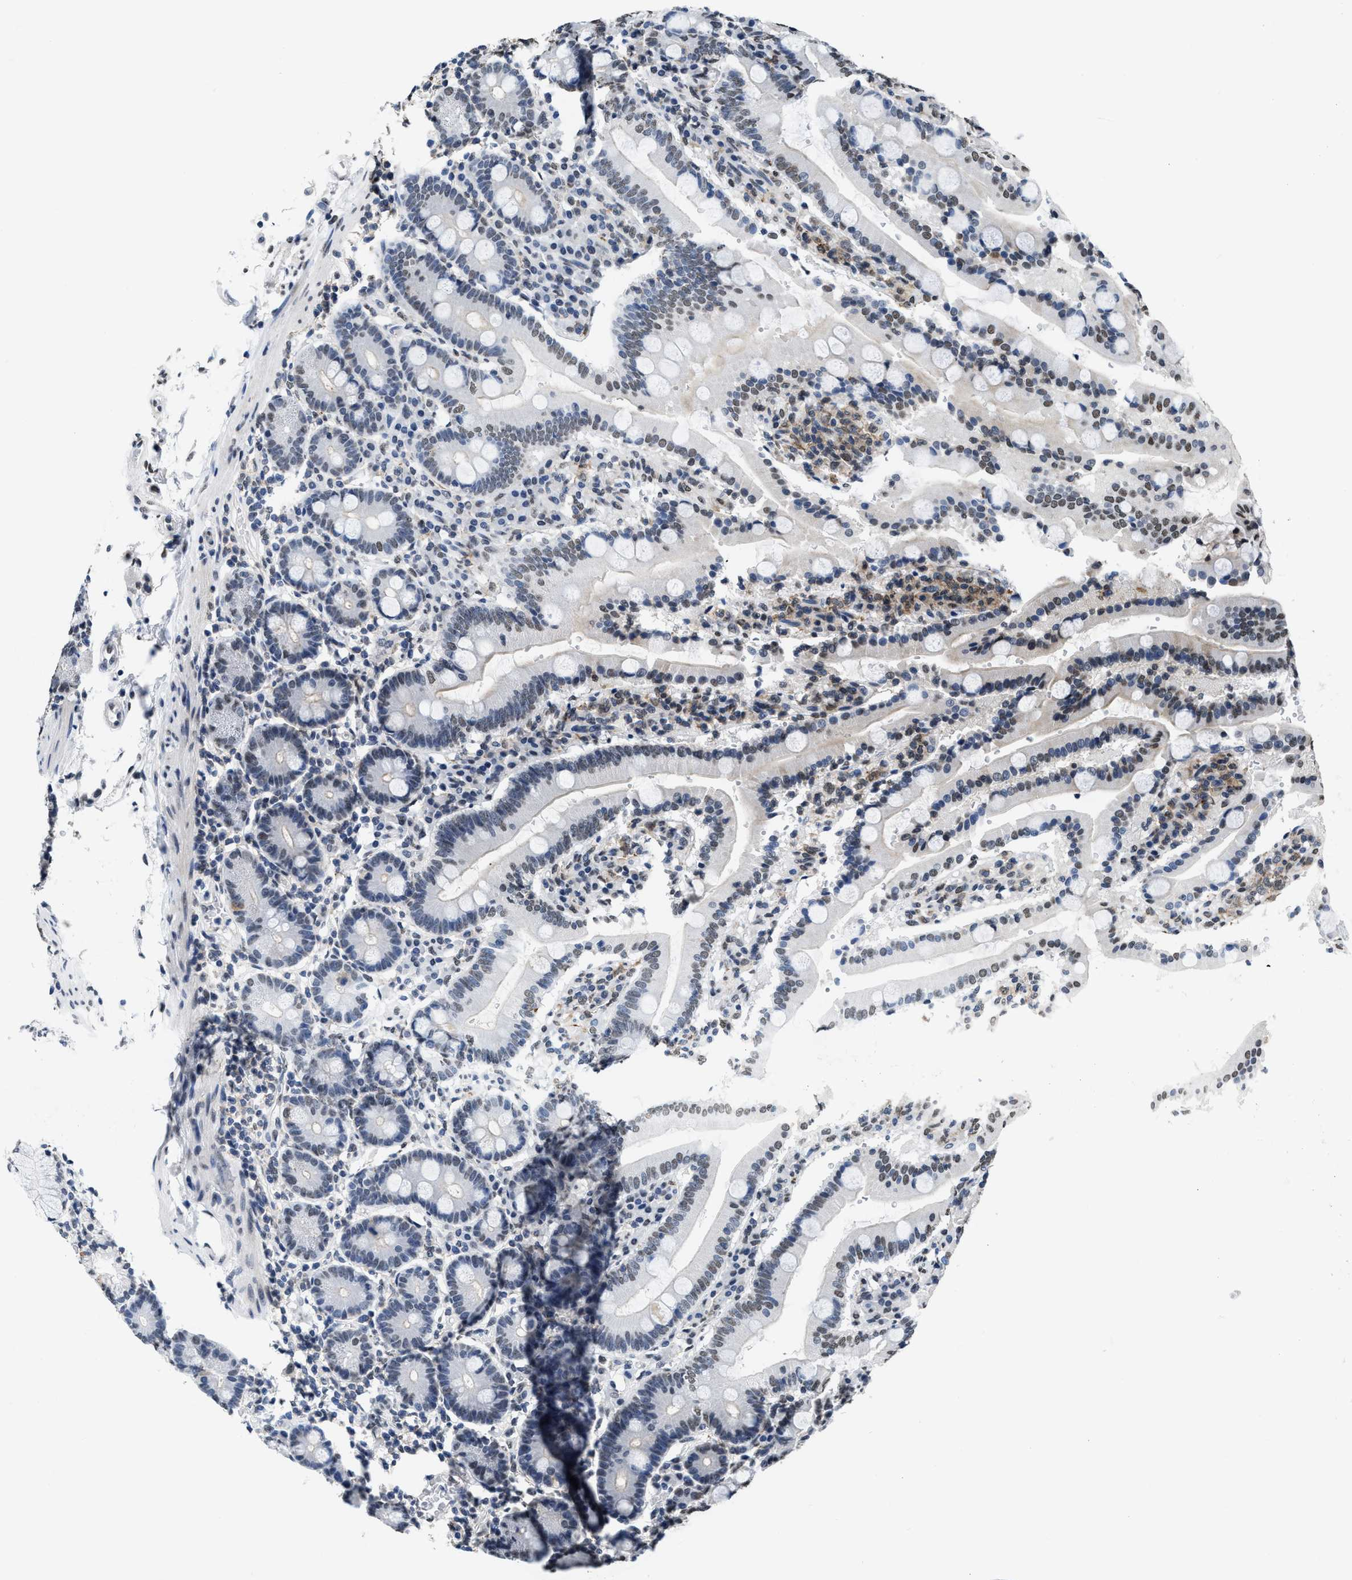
{"staining": {"intensity": "moderate", "quantity": "<25%", "location": "nuclear"}, "tissue": "duodenum", "cell_type": "Glandular cells", "image_type": "normal", "snomed": [{"axis": "morphology", "description": "Normal tissue, NOS"}, {"axis": "topography", "description": "Small intestine, NOS"}], "caption": "Moderate nuclear protein expression is seen in approximately <25% of glandular cells in duodenum. (Stains: DAB (3,3'-diaminobenzidine) in brown, nuclei in blue, Microscopy: brightfield microscopy at high magnification).", "gene": "SUPT16H", "patient": {"sex": "female", "age": 71}}